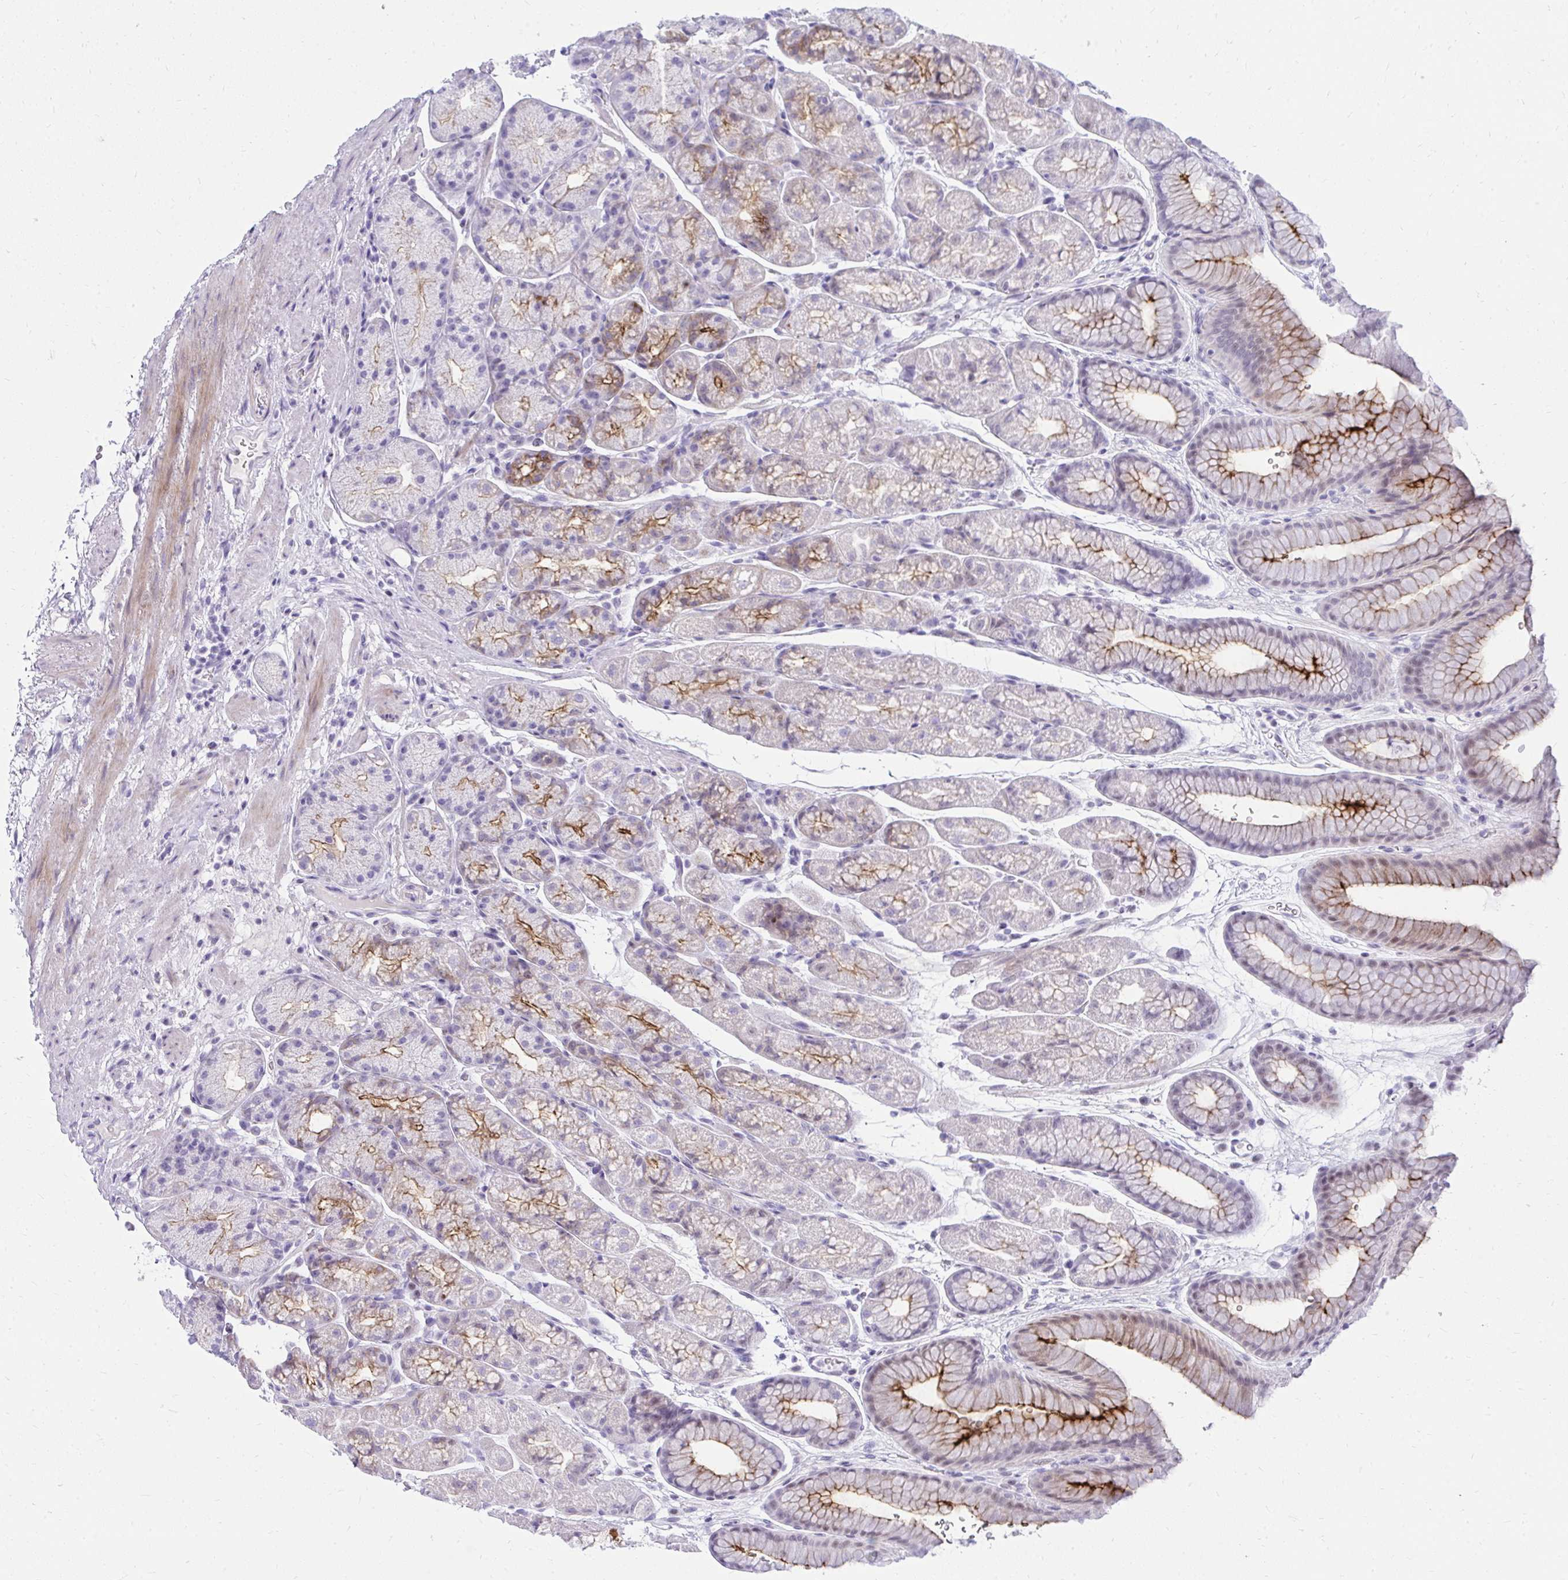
{"staining": {"intensity": "strong", "quantity": "<25%", "location": "cytoplasmic/membranous"}, "tissue": "stomach", "cell_type": "Glandular cells", "image_type": "normal", "snomed": [{"axis": "morphology", "description": "Normal tissue, NOS"}, {"axis": "topography", "description": "Stomach, lower"}], "caption": "Strong cytoplasmic/membranous positivity is seen in approximately <25% of glandular cells in unremarkable stomach. The protein of interest is stained brown, and the nuclei are stained in blue (DAB (3,3'-diaminobenzidine) IHC with brightfield microscopy, high magnification).", "gene": "OR5F1", "patient": {"sex": "male", "age": 67}}